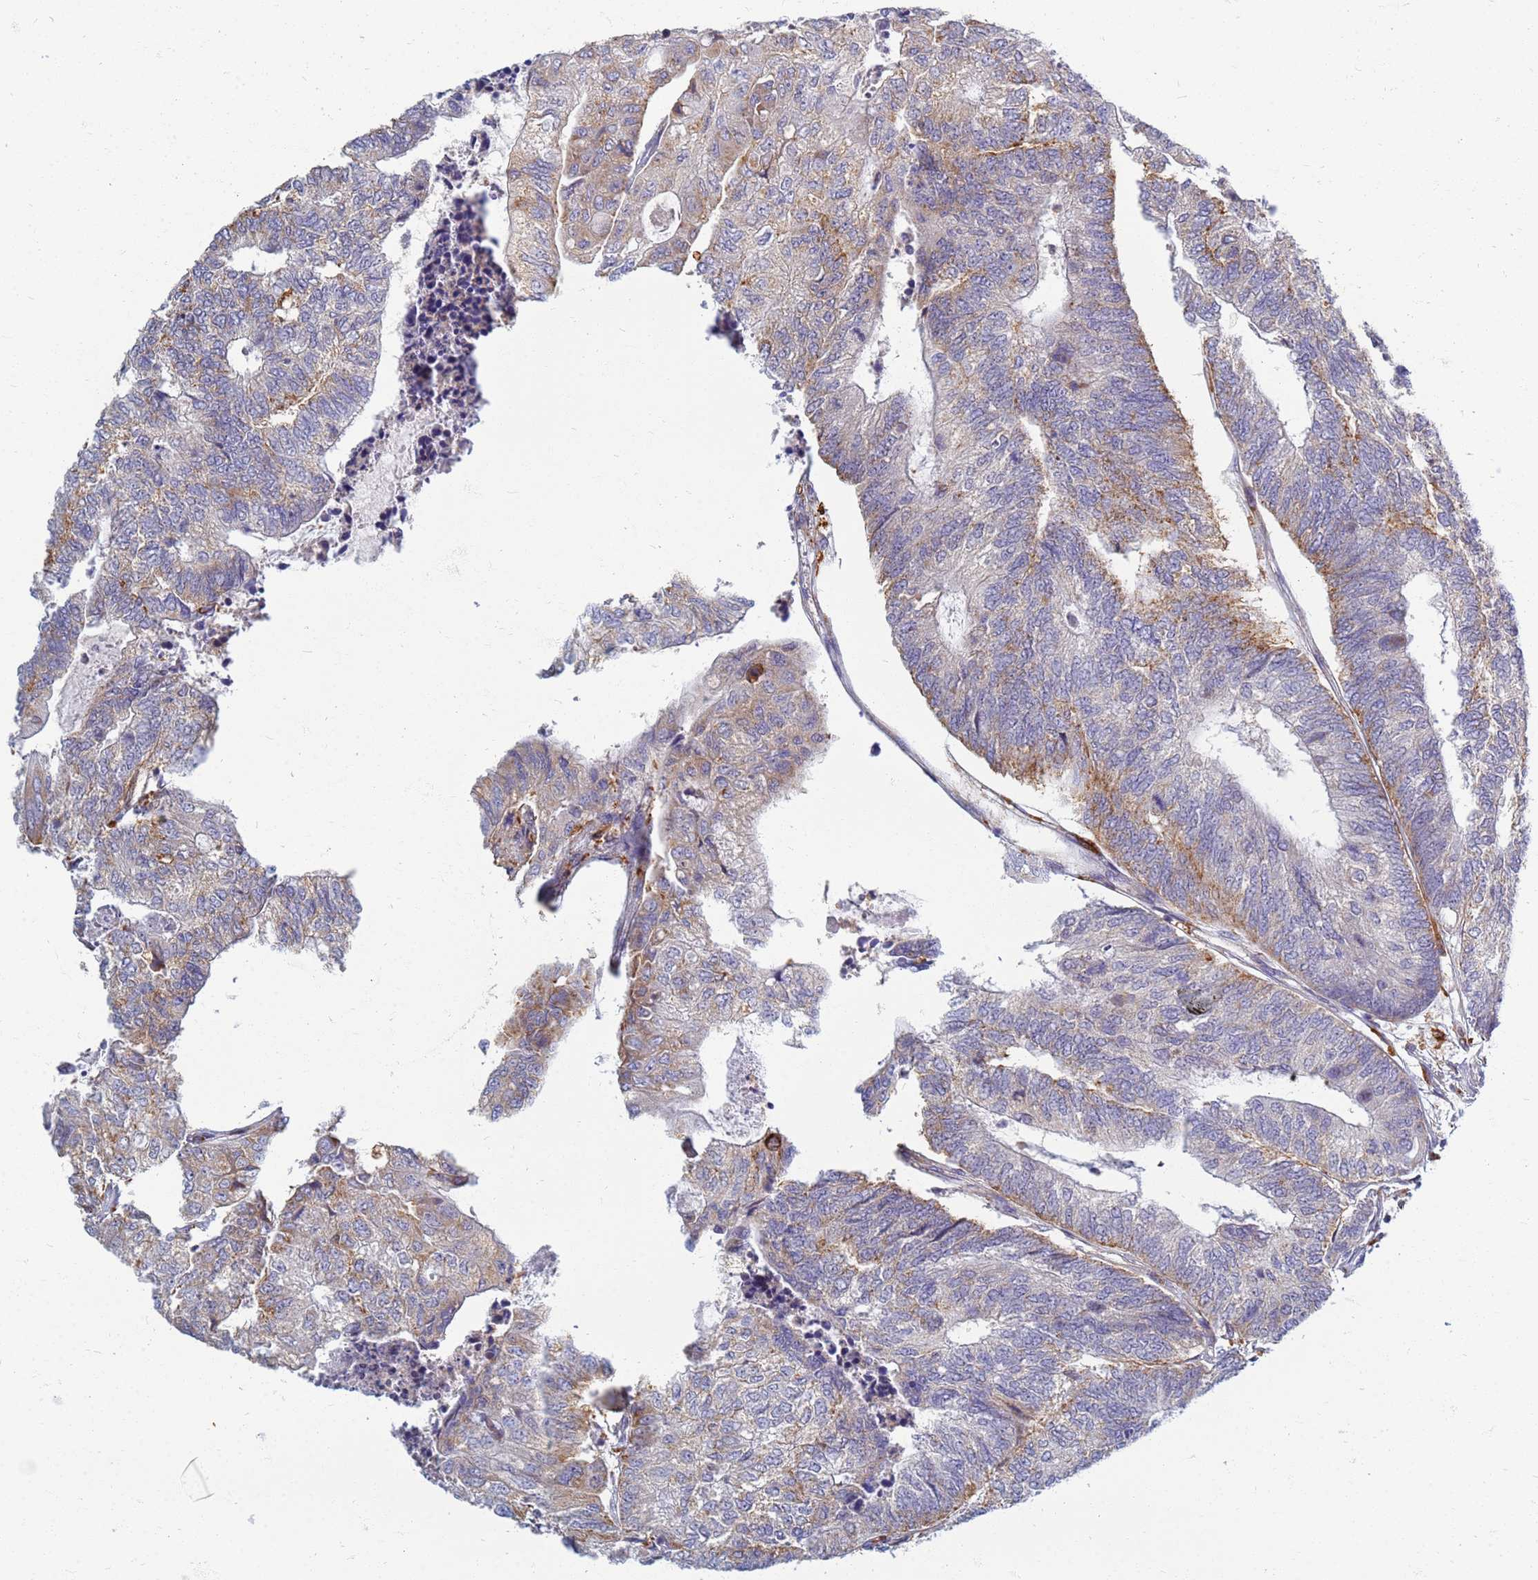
{"staining": {"intensity": "moderate", "quantity": "<25%", "location": "cytoplasmic/membranous"}, "tissue": "colorectal cancer", "cell_type": "Tumor cells", "image_type": "cancer", "snomed": [{"axis": "morphology", "description": "Adenocarcinoma, NOS"}, {"axis": "topography", "description": "Colon"}], "caption": "Immunohistochemistry (IHC) image of human colorectal cancer (adenocarcinoma) stained for a protein (brown), which shows low levels of moderate cytoplasmic/membranous positivity in about <25% of tumor cells.", "gene": "ATP6V1E1", "patient": {"sex": "female", "age": 67}}